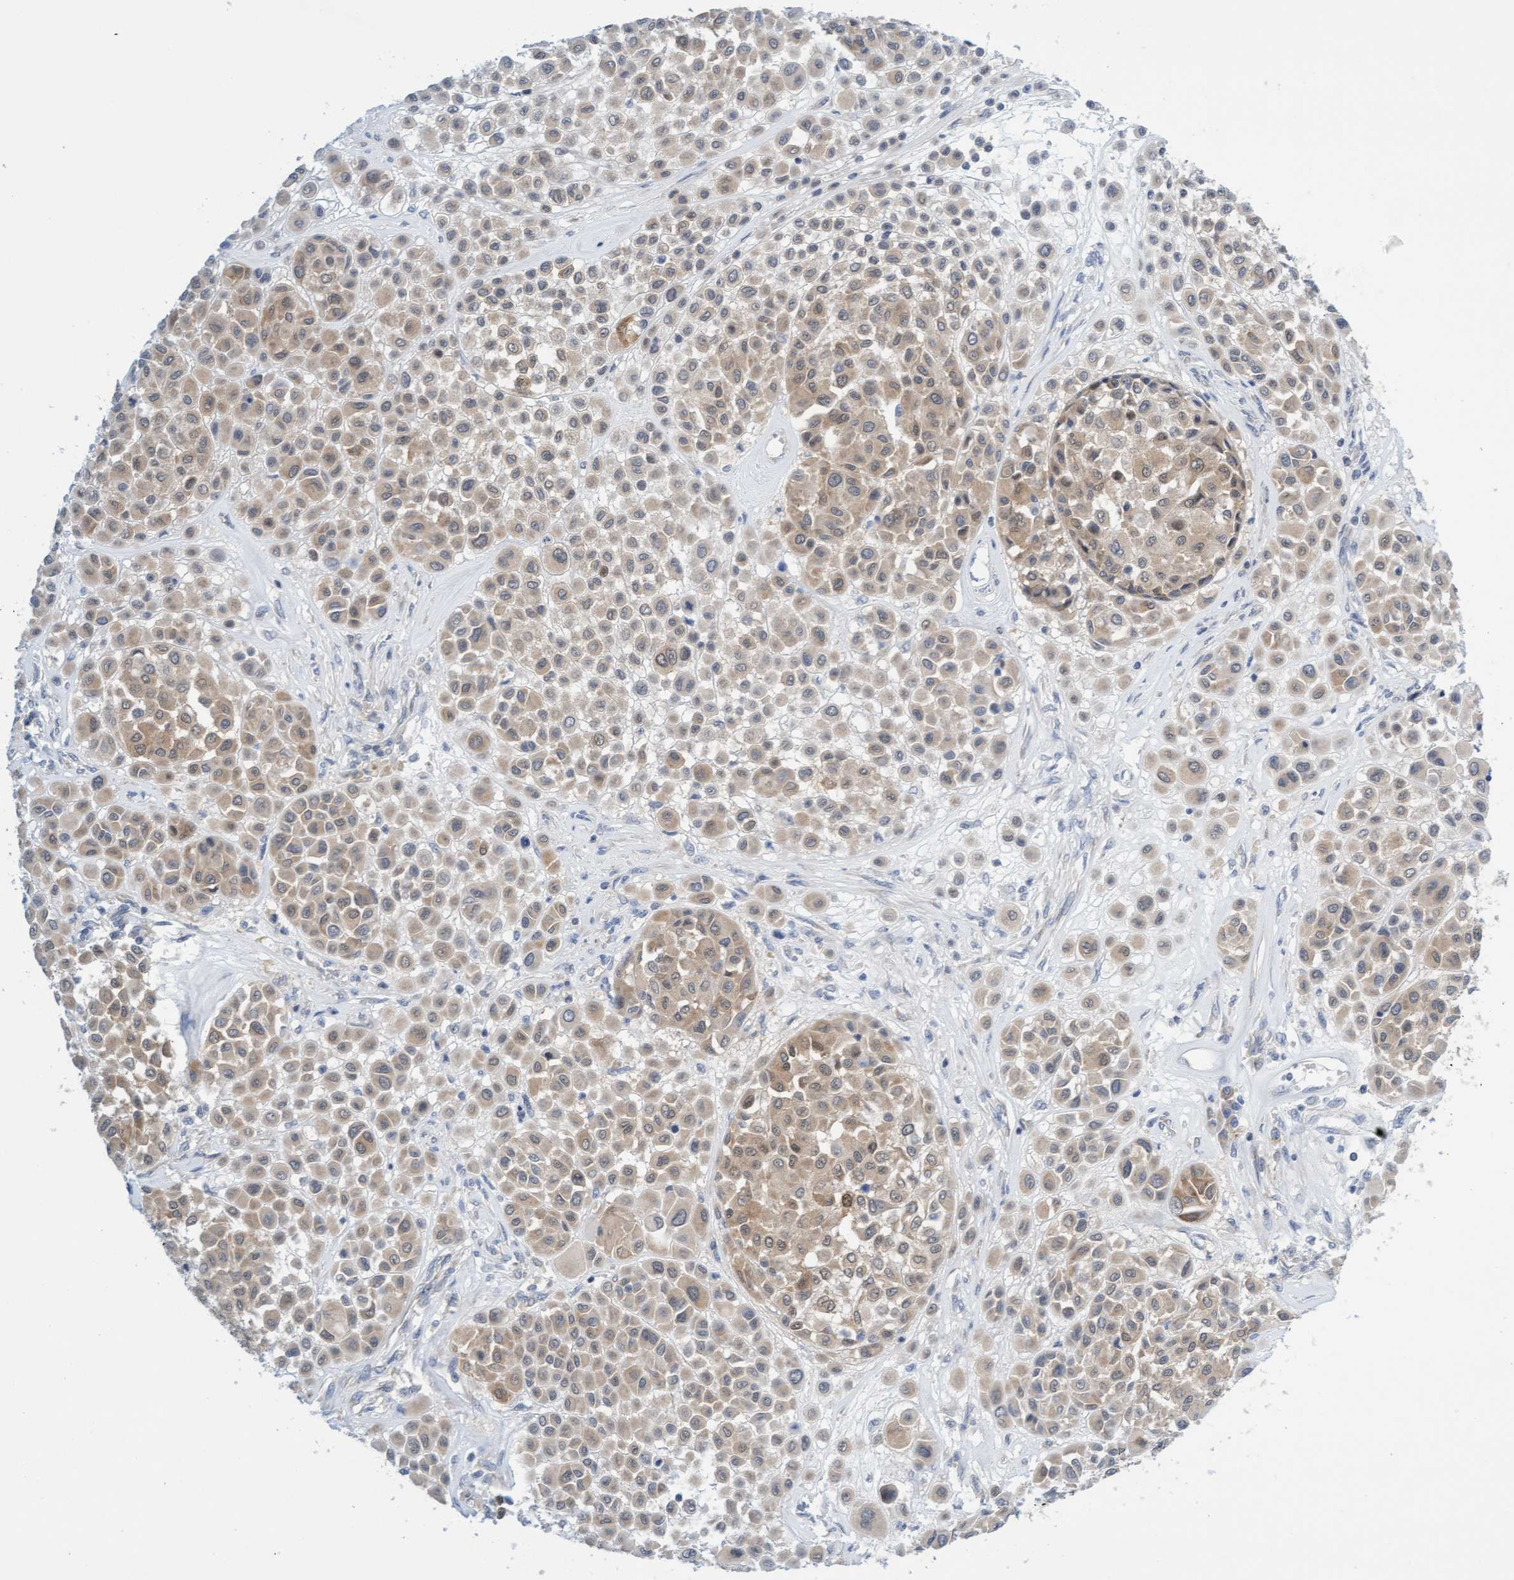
{"staining": {"intensity": "weak", "quantity": ">75%", "location": "cytoplasmic/membranous"}, "tissue": "melanoma", "cell_type": "Tumor cells", "image_type": "cancer", "snomed": [{"axis": "morphology", "description": "Malignant melanoma, Metastatic site"}, {"axis": "topography", "description": "Soft tissue"}], "caption": "Protein staining of malignant melanoma (metastatic site) tissue displays weak cytoplasmic/membranous staining in about >75% of tumor cells. The protein is stained brown, and the nuclei are stained in blue (DAB (3,3'-diaminobenzidine) IHC with brightfield microscopy, high magnification).", "gene": "AMZ2", "patient": {"sex": "male", "age": 41}}